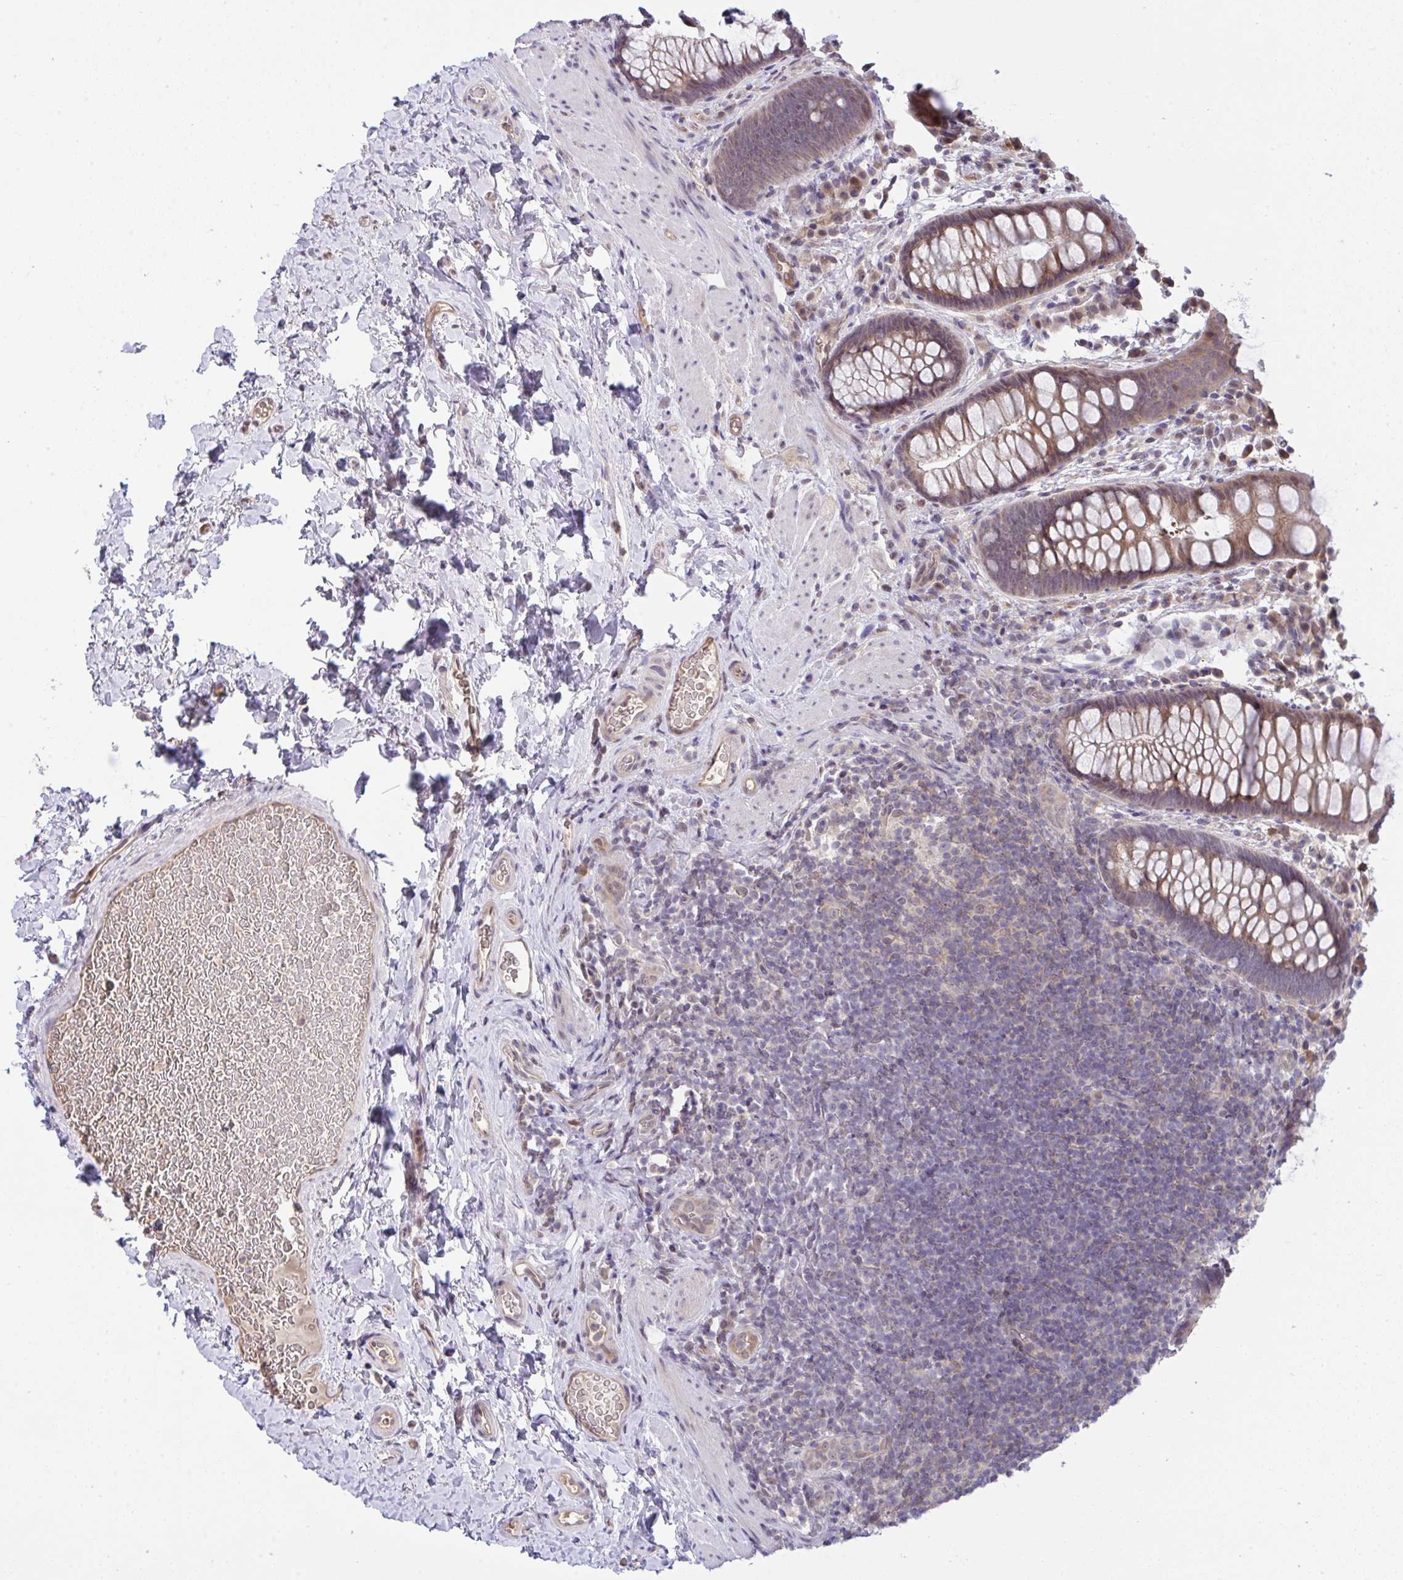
{"staining": {"intensity": "moderate", "quantity": ">75%", "location": "cytoplasmic/membranous"}, "tissue": "rectum", "cell_type": "Glandular cells", "image_type": "normal", "snomed": [{"axis": "morphology", "description": "Normal tissue, NOS"}, {"axis": "topography", "description": "Rectum"}], "caption": "The immunohistochemical stain shows moderate cytoplasmic/membranous expression in glandular cells of benign rectum. The staining is performed using DAB brown chromogen to label protein expression. The nuclei are counter-stained blue using hematoxylin.", "gene": "C9orf64", "patient": {"sex": "female", "age": 69}}